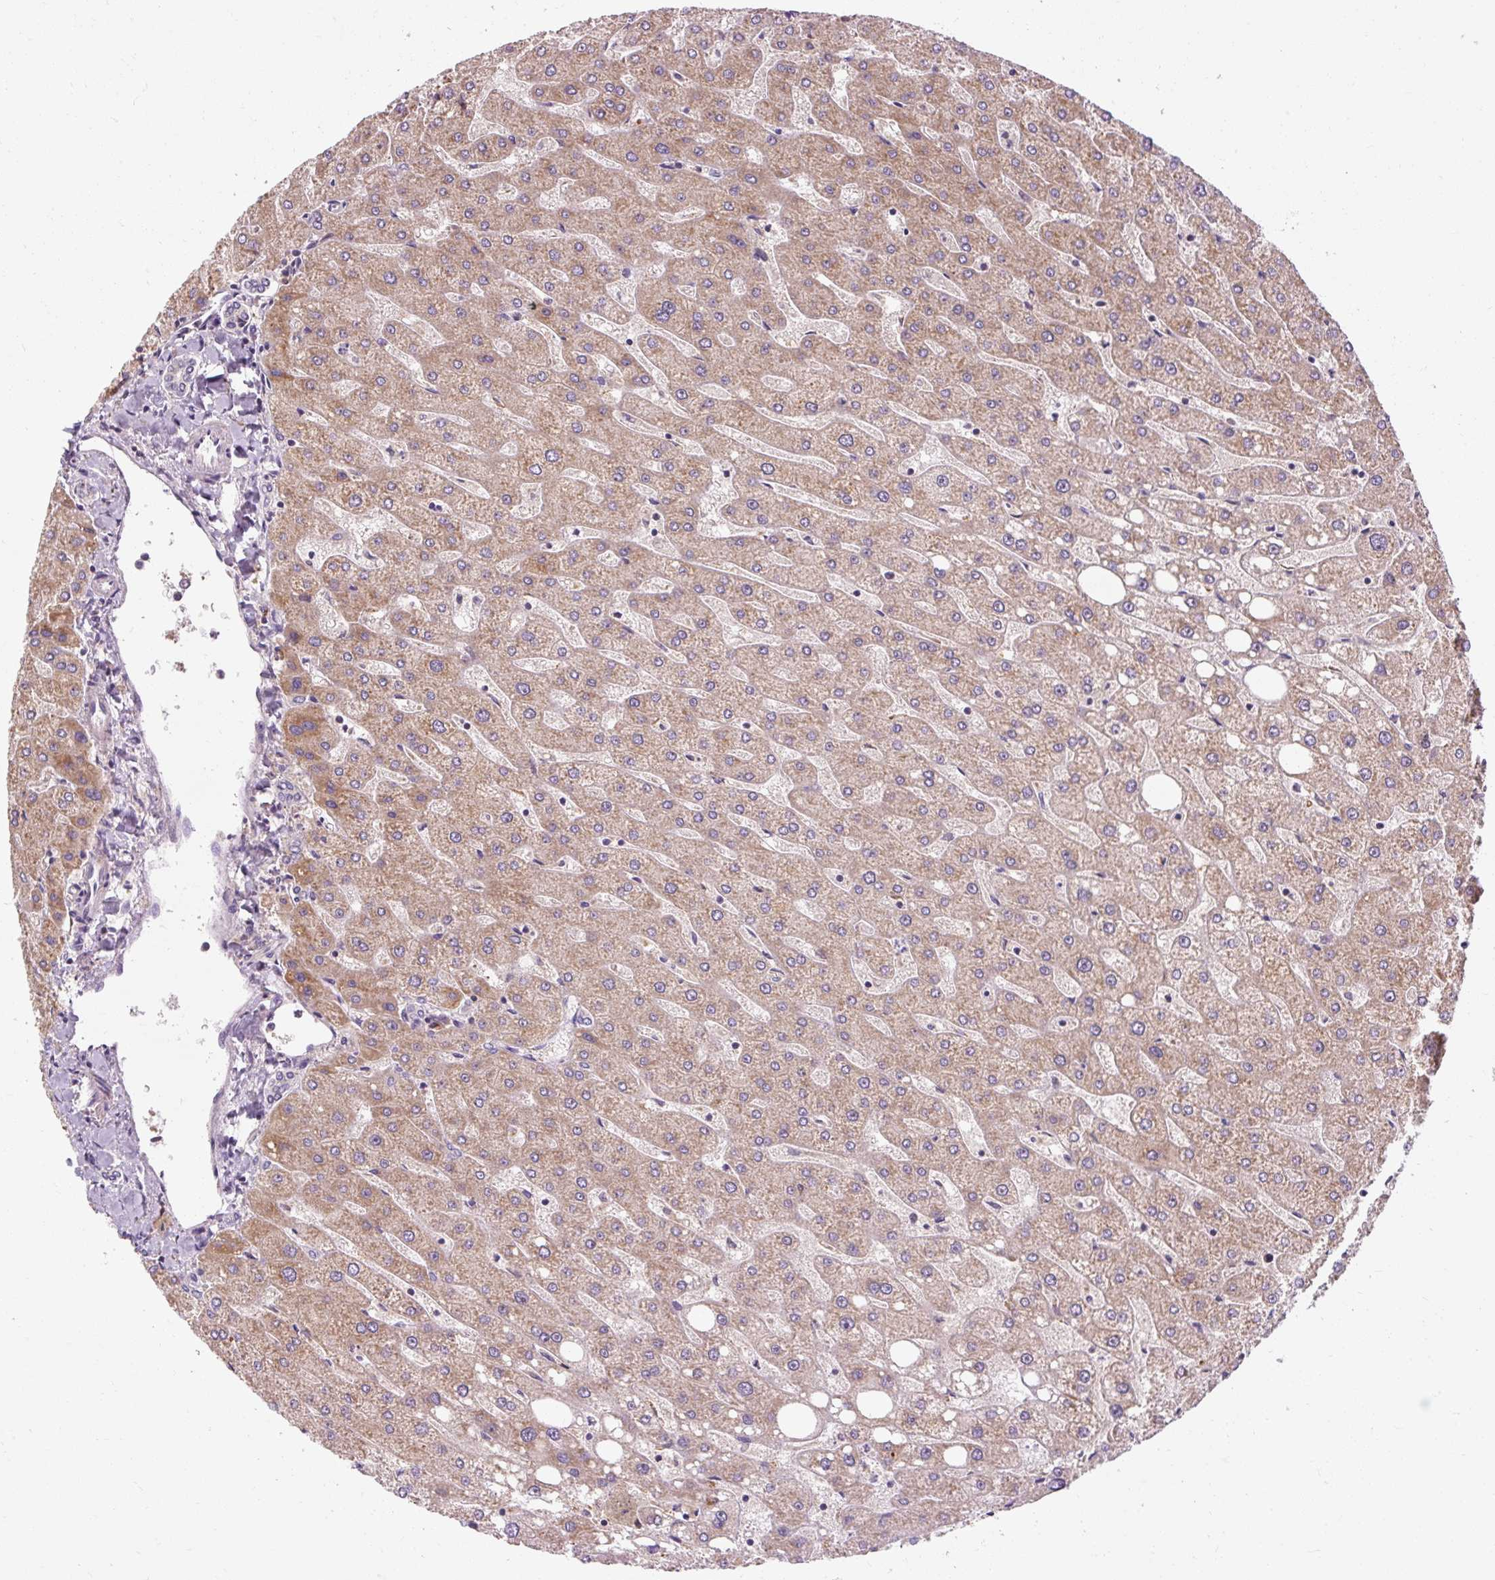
{"staining": {"intensity": "negative", "quantity": "none", "location": "none"}, "tissue": "liver", "cell_type": "Cholangiocytes", "image_type": "normal", "snomed": [{"axis": "morphology", "description": "Normal tissue, NOS"}, {"axis": "topography", "description": "Liver"}], "caption": "Protein analysis of unremarkable liver reveals no significant expression in cholangiocytes. (DAB (3,3'-diaminobenzidine) immunohistochemistry, high magnification).", "gene": "PRSS48", "patient": {"sex": "male", "age": 67}}